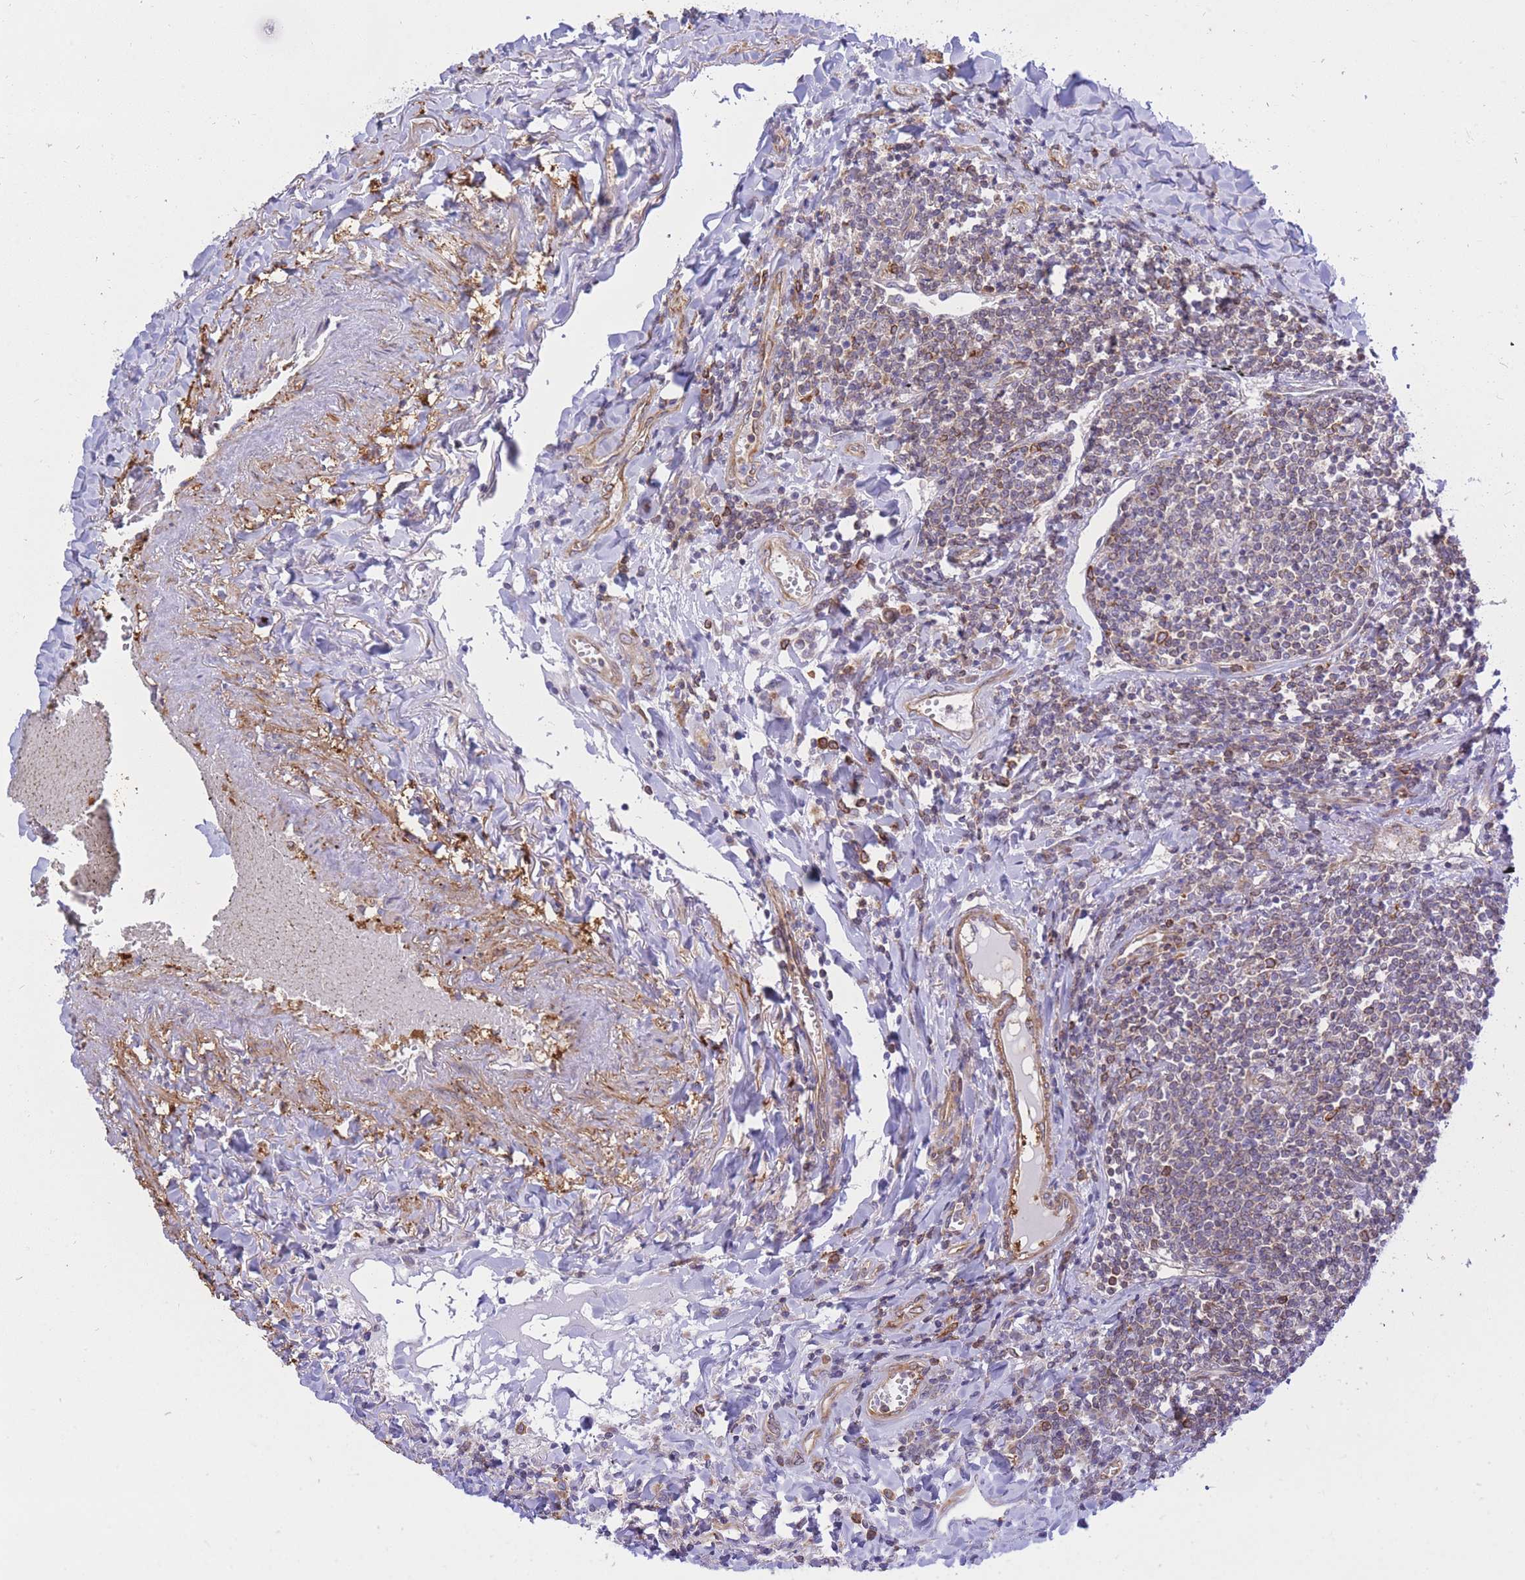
{"staining": {"intensity": "moderate", "quantity": "25%-75%", "location": "cytoplasmic/membranous"}, "tissue": "lymphoma", "cell_type": "Tumor cells", "image_type": "cancer", "snomed": [{"axis": "morphology", "description": "Malignant lymphoma, non-Hodgkin's type, Low grade"}, {"axis": "topography", "description": "Lung"}], "caption": "Immunohistochemical staining of lymphoma shows medium levels of moderate cytoplasmic/membranous protein staining in about 25%-75% of tumor cells.", "gene": "REM1", "patient": {"sex": "female", "age": 71}}